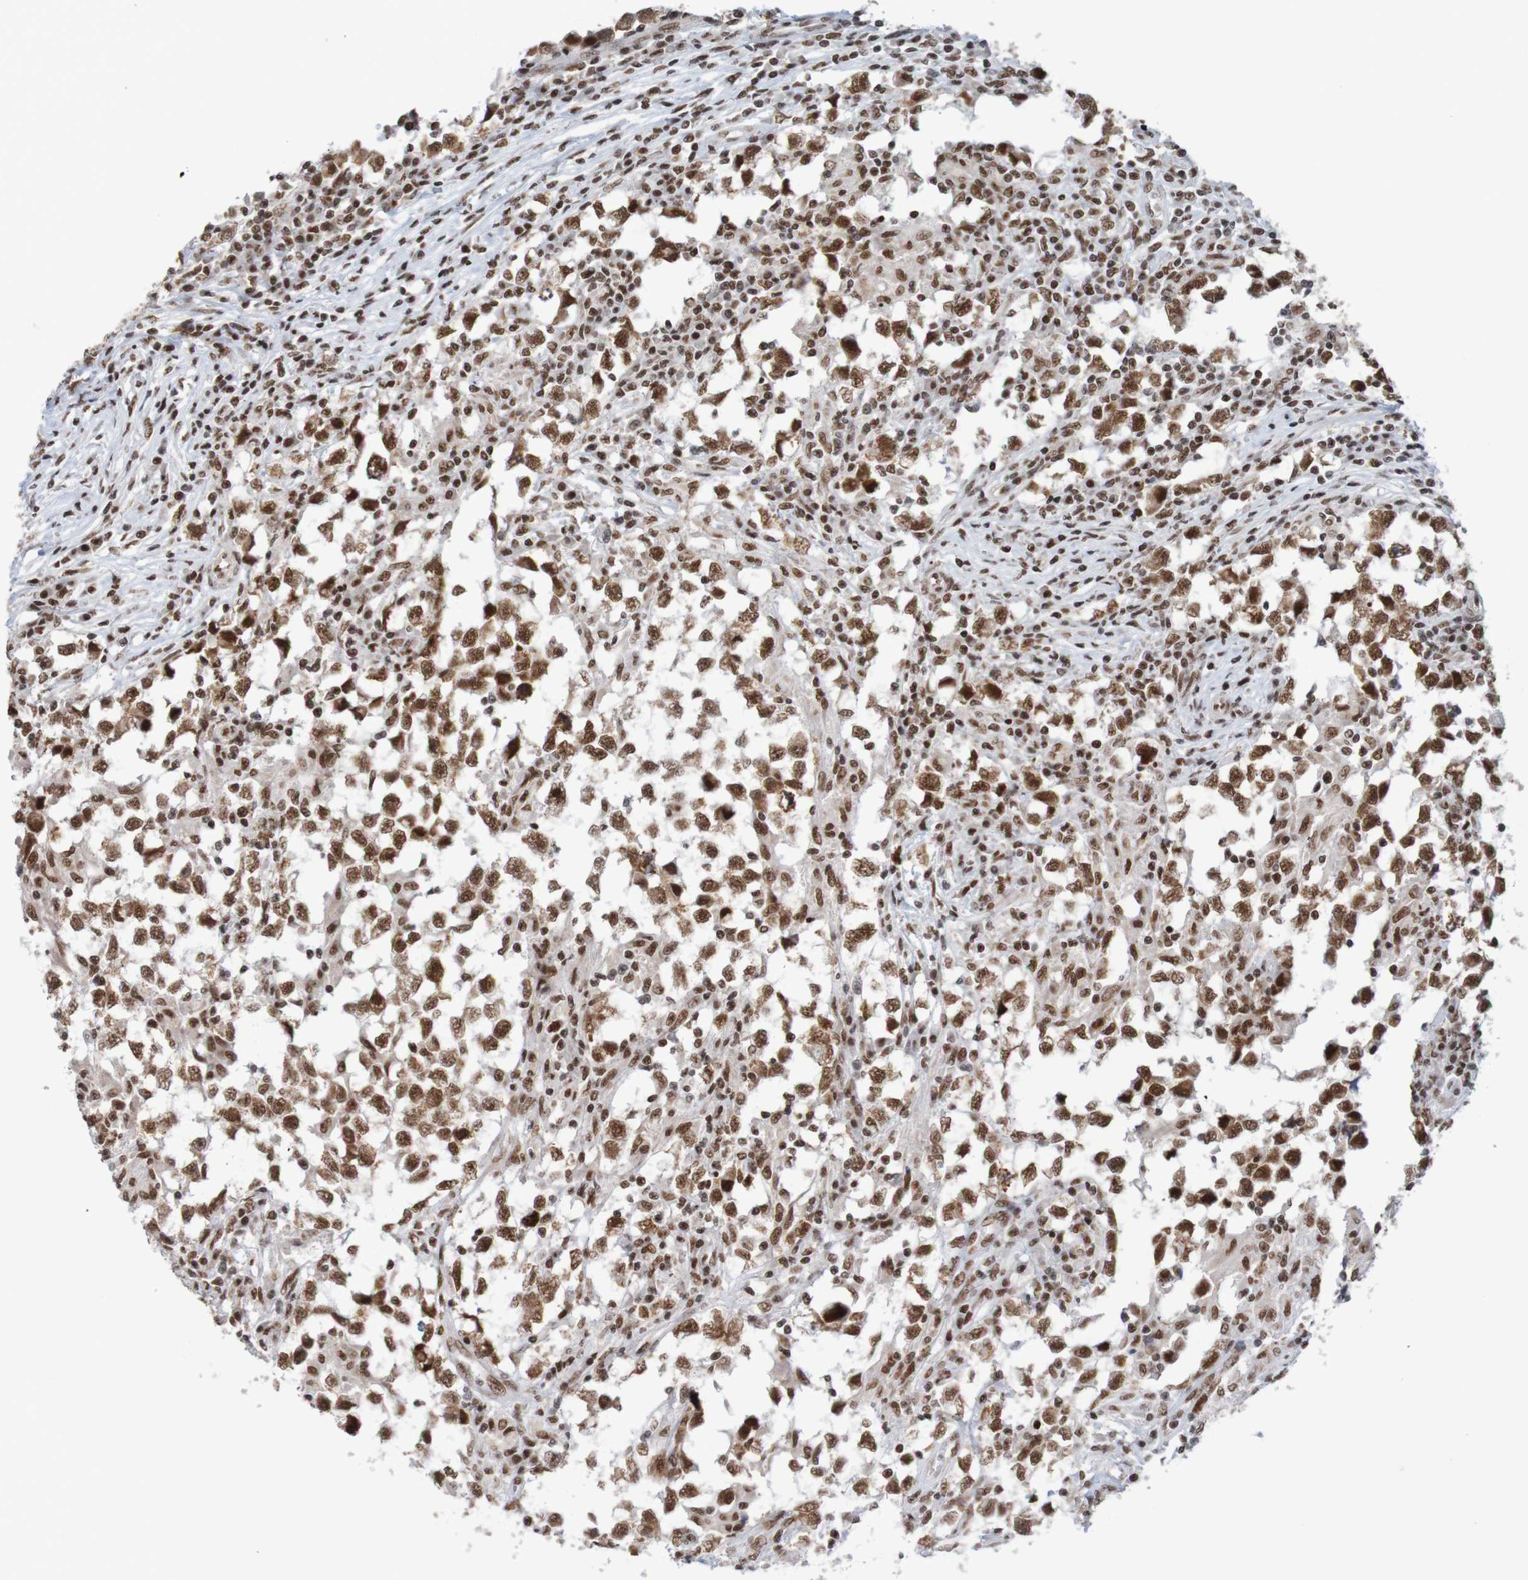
{"staining": {"intensity": "strong", "quantity": ">75%", "location": "nuclear"}, "tissue": "testis cancer", "cell_type": "Tumor cells", "image_type": "cancer", "snomed": [{"axis": "morphology", "description": "Carcinoma, Embryonal, NOS"}, {"axis": "topography", "description": "Testis"}], "caption": "A high-resolution image shows immunohistochemistry staining of testis cancer (embryonal carcinoma), which demonstrates strong nuclear positivity in approximately >75% of tumor cells.", "gene": "THRAP3", "patient": {"sex": "male", "age": 21}}